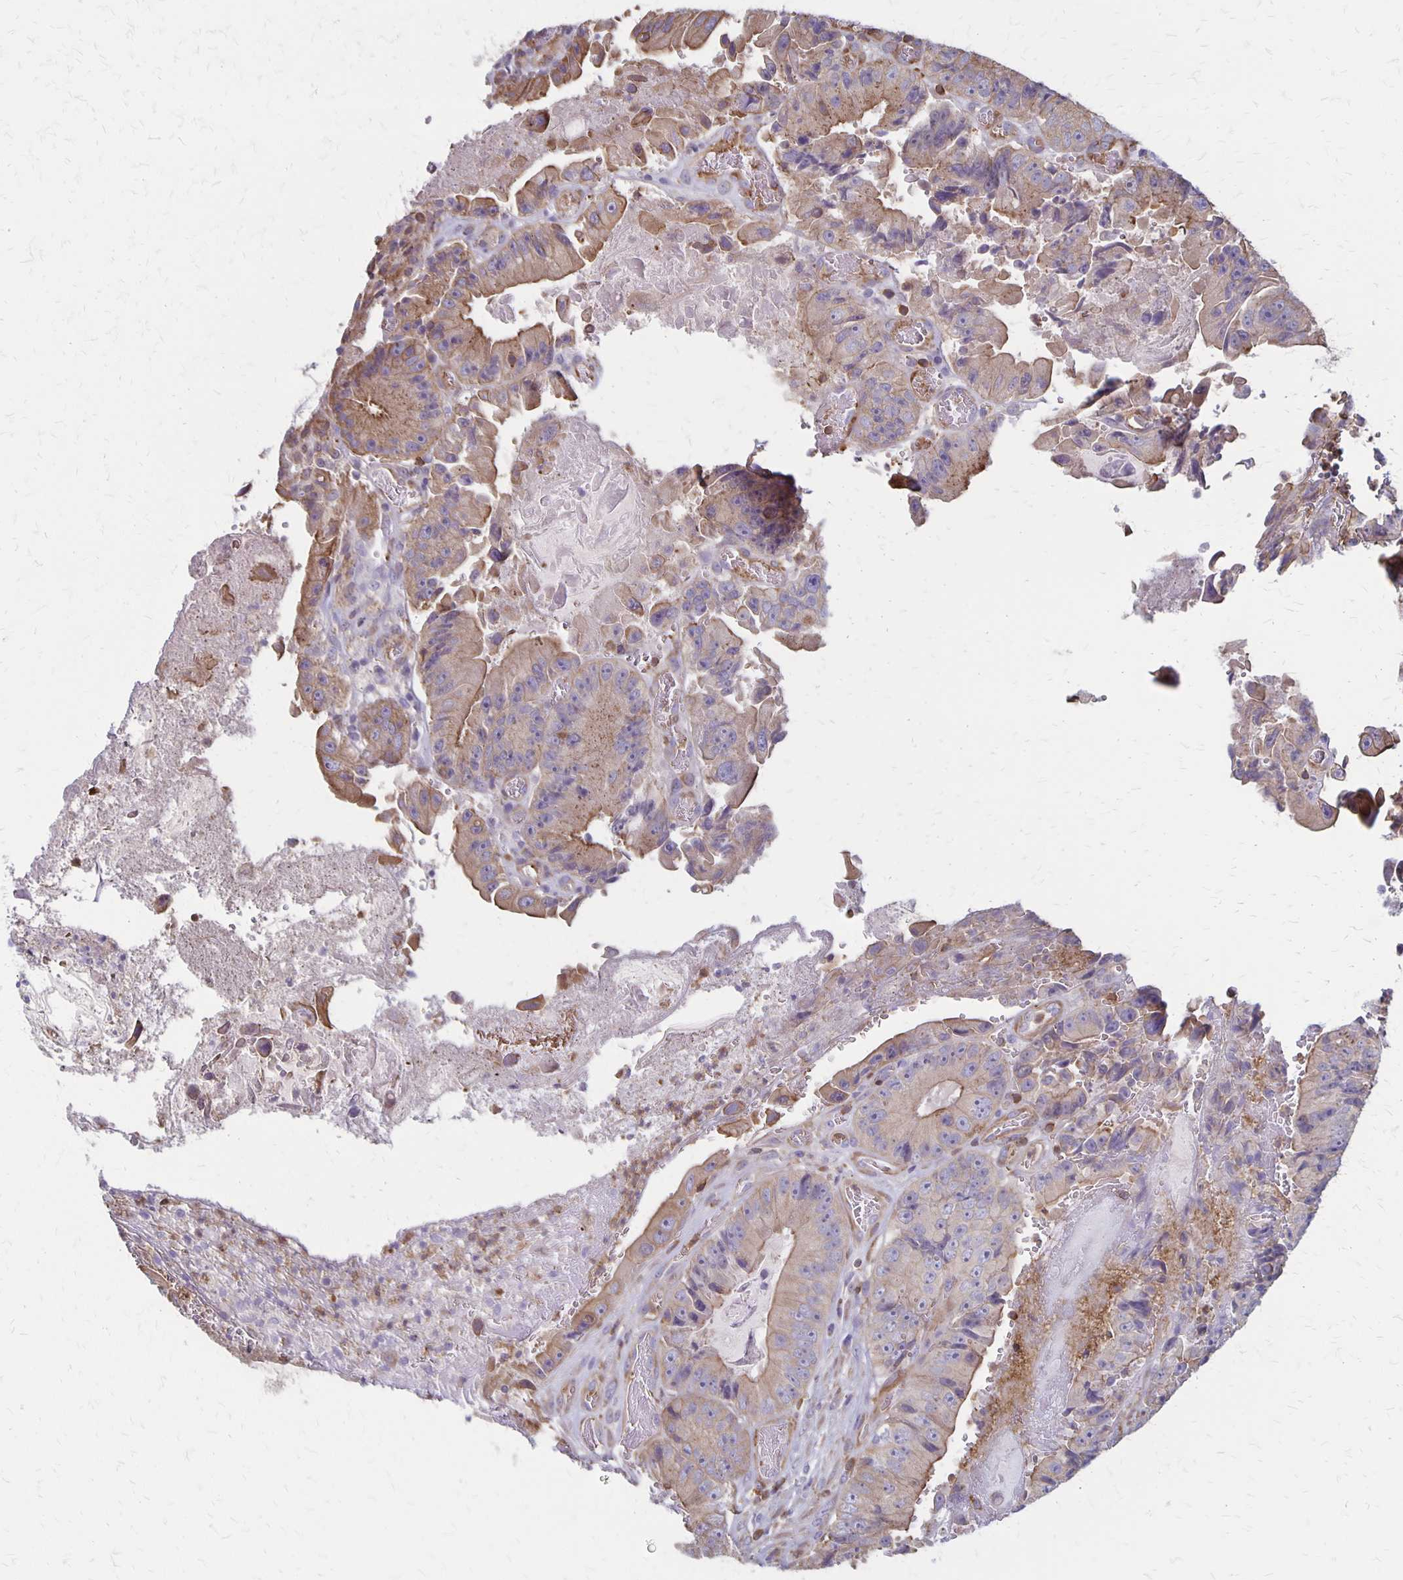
{"staining": {"intensity": "moderate", "quantity": "25%-75%", "location": "cytoplasmic/membranous"}, "tissue": "colorectal cancer", "cell_type": "Tumor cells", "image_type": "cancer", "snomed": [{"axis": "morphology", "description": "Adenocarcinoma, NOS"}, {"axis": "topography", "description": "Colon"}], "caption": "A high-resolution photomicrograph shows IHC staining of colorectal cancer, which exhibits moderate cytoplasmic/membranous expression in about 25%-75% of tumor cells.", "gene": "SEPTIN5", "patient": {"sex": "female", "age": 86}}